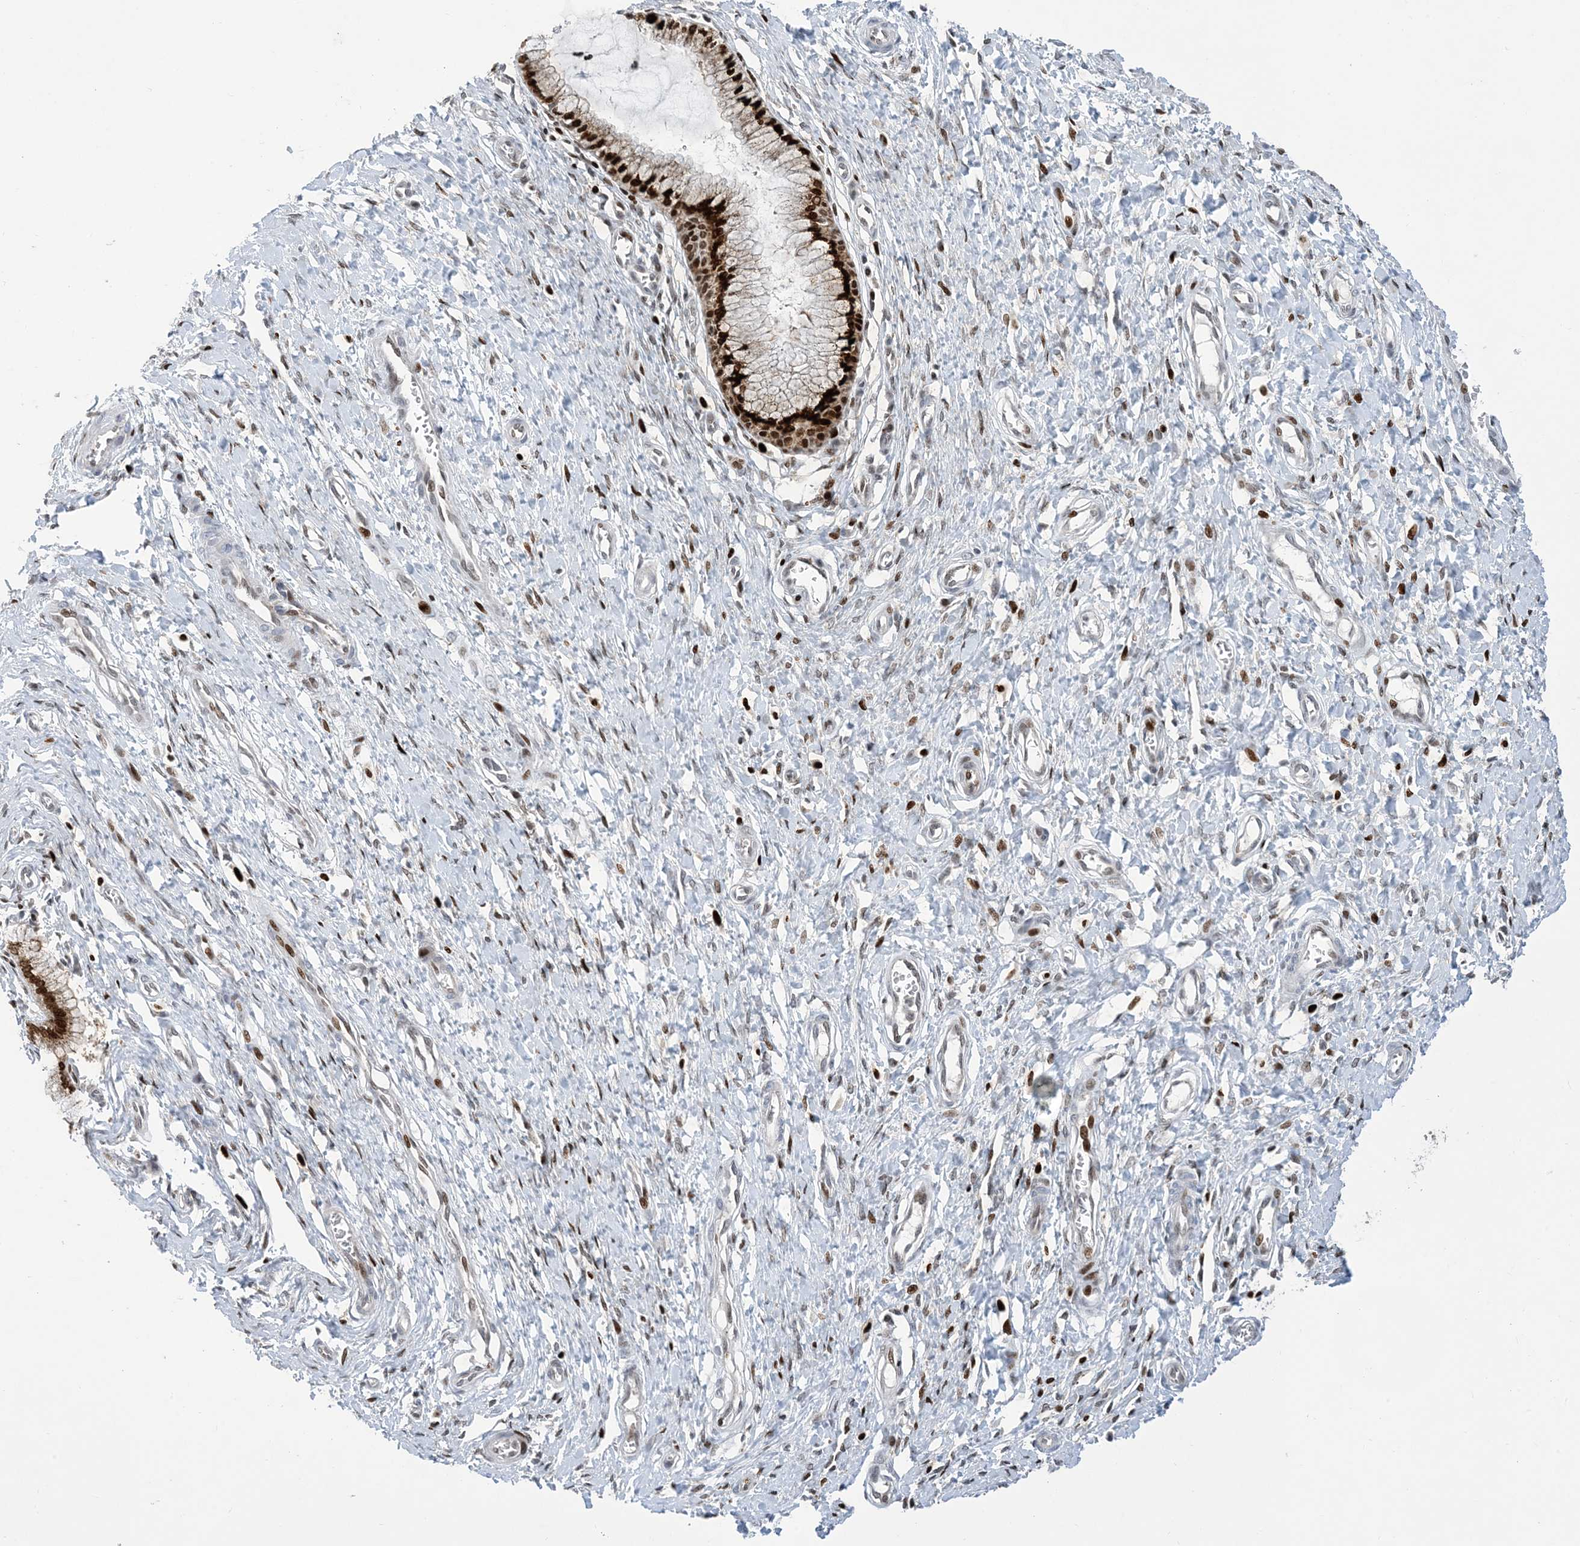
{"staining": {"intensity": "strong", "quantity": ">75%", "location": "nuclear"}, "tissue": "cervix", "cell_type": "Glandular cells", "image_type": "normal", "snomed": [{"axis": "morphology", "description": "Normal tissue, NOS"}, {"axis": "topography", "description": "Cervix"}], "caption": "Unremarkable cervix shows strong nuclear expression in approximately >75% of glandular cells, visualized by immunohistochemistry.", "gene": "SLC25A53", "patient": {"sex": "female", "age": 55}}